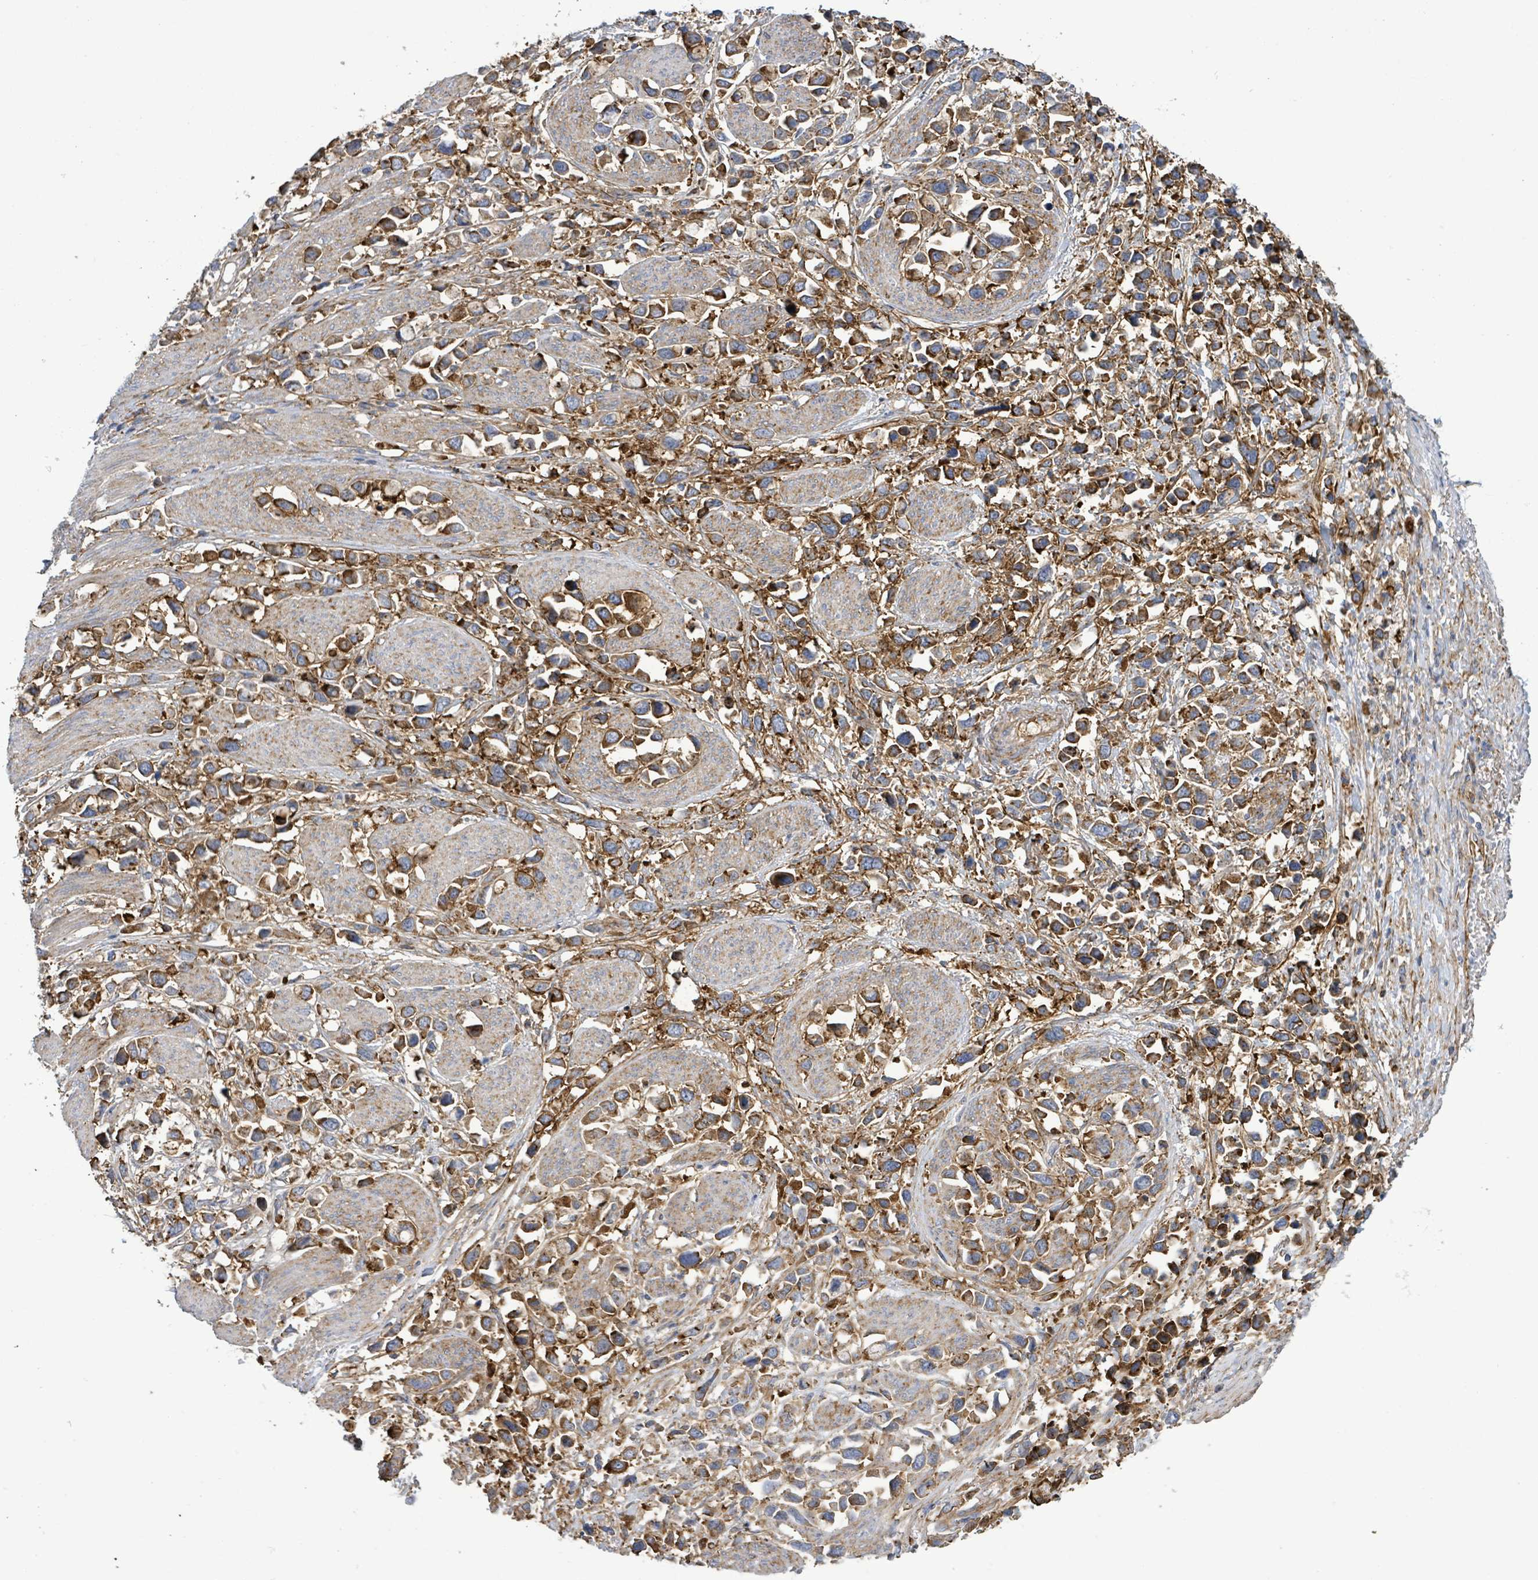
{"staining": {"intensity": "moderate", "quantity": ">75%", "location": "cytoplasmic/membranous"}, "tissue": "stomach cancer", "cell_type": "Tumor cells", "image_type": "cancer", "snomed": [{"axis": "morphology", "description": "Adenocarcinoma, NOS"}, {"axis": "topography", "description": "Stomach"}], "caption": "Immunohistochemistry (IHC) of stomach adenocarcinoma reveals medium levels of moderate cytoplasmic/membranous positivity in approximately >75% of tumor cells.", "gene": "EGFL7", "patient": {"sex": "female", "age": 81}}